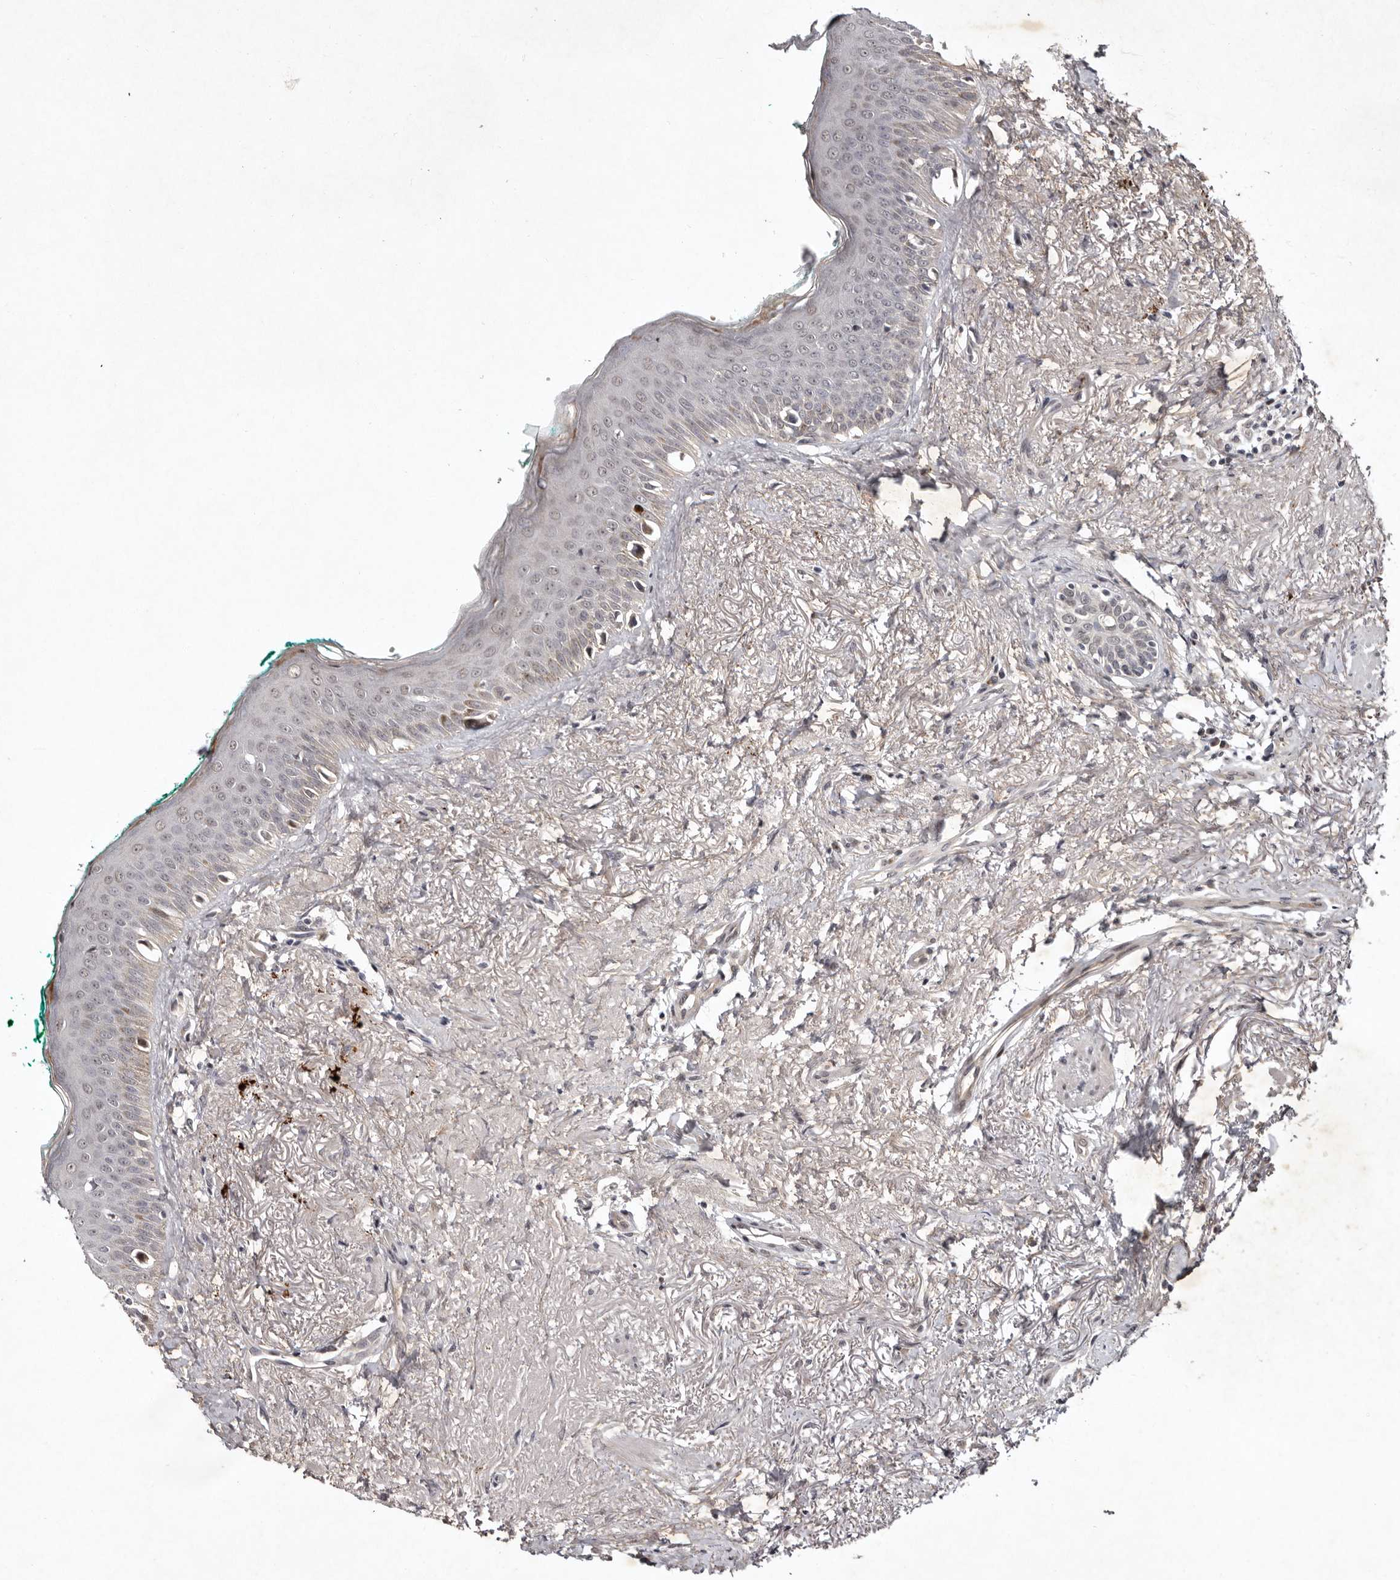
{"staining": {"intensity": "weak", "quantity": "25%-75%", "location": "cytoplasmic/membranous"}, "tissue": "oral mucosa", "cell_type": "Squamous epithelial cells", "image_type": "normal", "snomed": [{"axis": "morphology", "description": "Normal tissue, NOS"}, {"axis": "topography", "description": "Oral tissue"}], "caption": "A high-resolution micrograph shows immunohistochemistry (IHC) staining of unremarkable oral mucosa, which displays weak cytoplasmic/membranous expression in approximately 25%-75% of squamous epithelial cells.", "gene": "ABL1", "patient": {"sex": "female", "age": 70}}